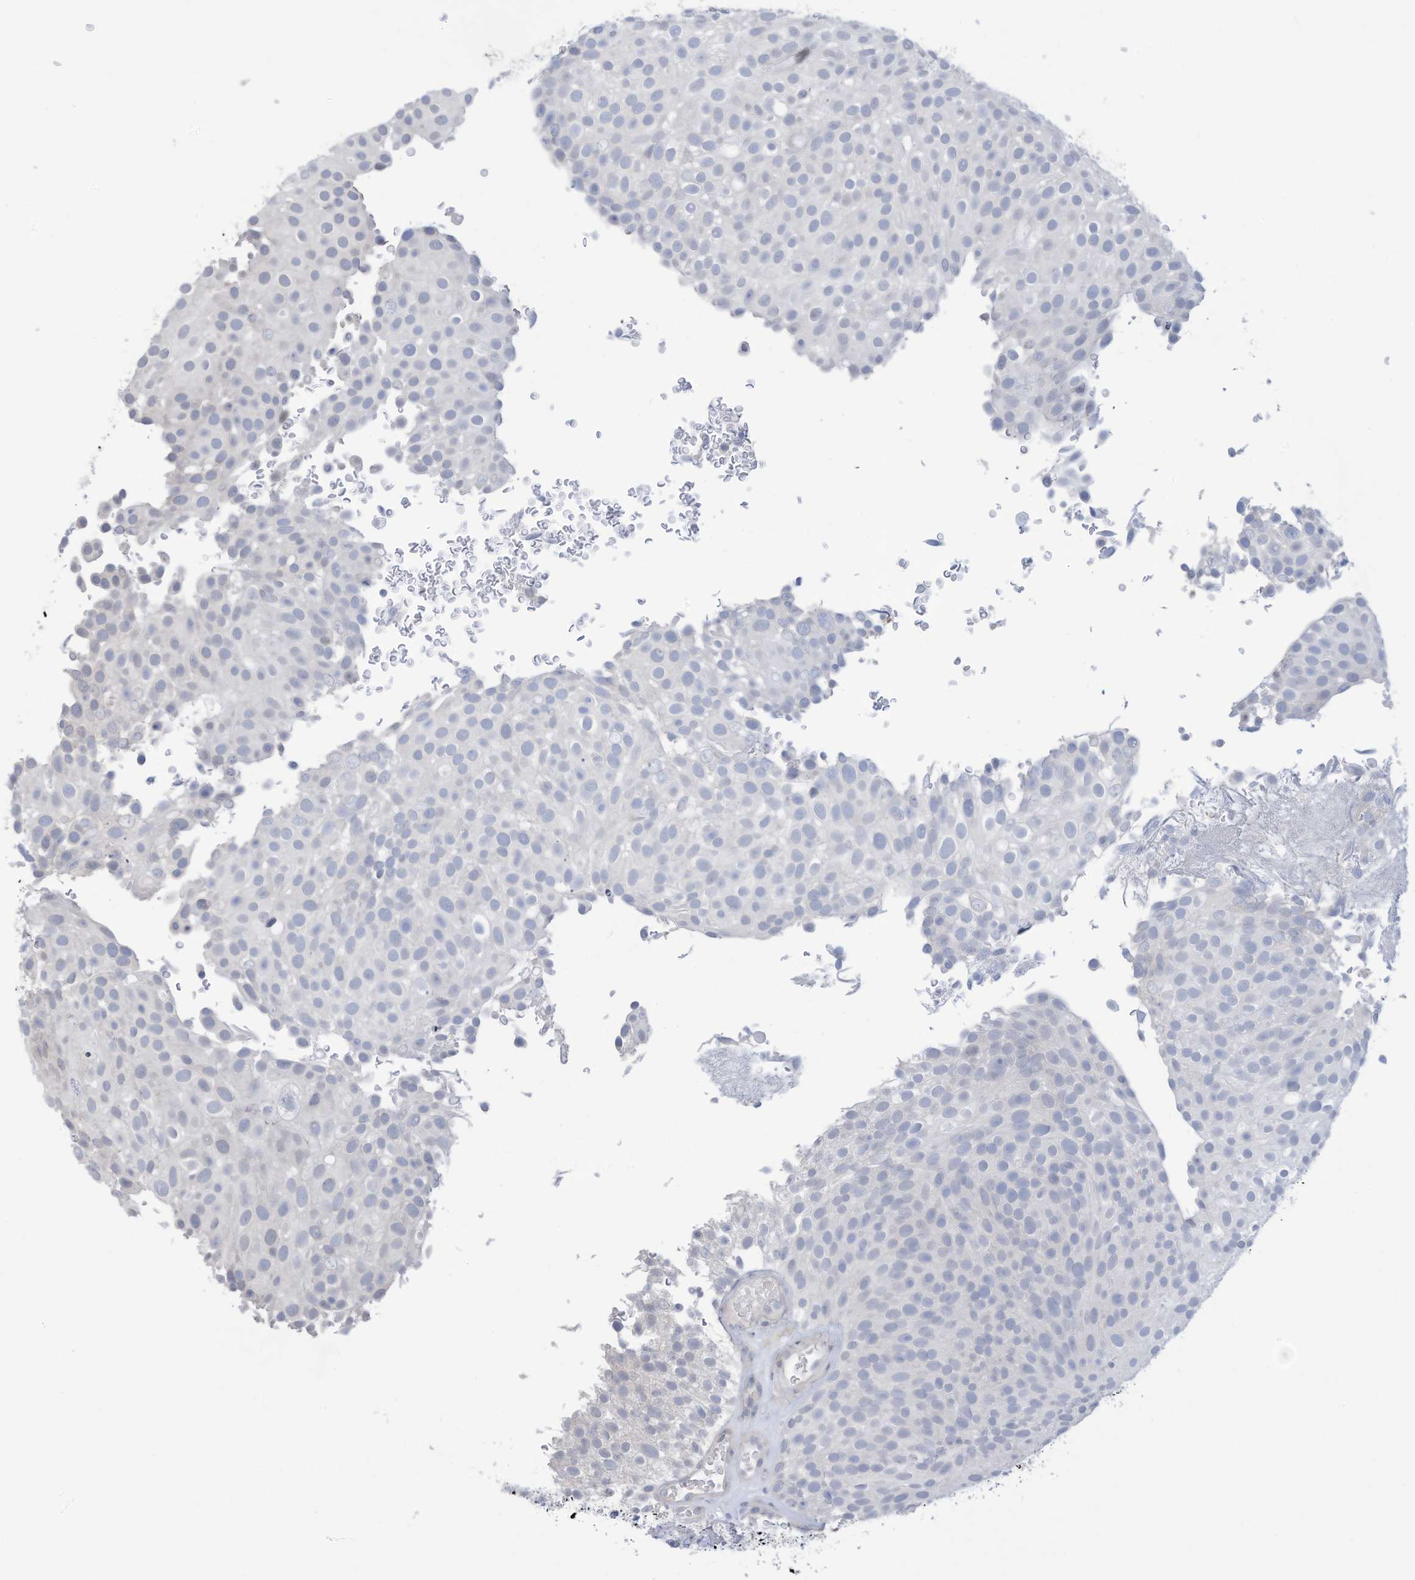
{"staining": {"intensity": "negative", "quantity": "none", "location": "none"}, "tissue": "urothelial cancer", "cell_type": "Tumor cells", "image_type": "cancer", "snomed": [{"axis": "morphology", "description": "Urothelial carcinoma, Low grade"}, {"axis": "topography", "description": "Urinary bladder"}], "caption": "Tumor cells show no significant expression in urothelial cancer.", "gene": "ZNF292", "patient": {"sex": "male", "age": 78}}